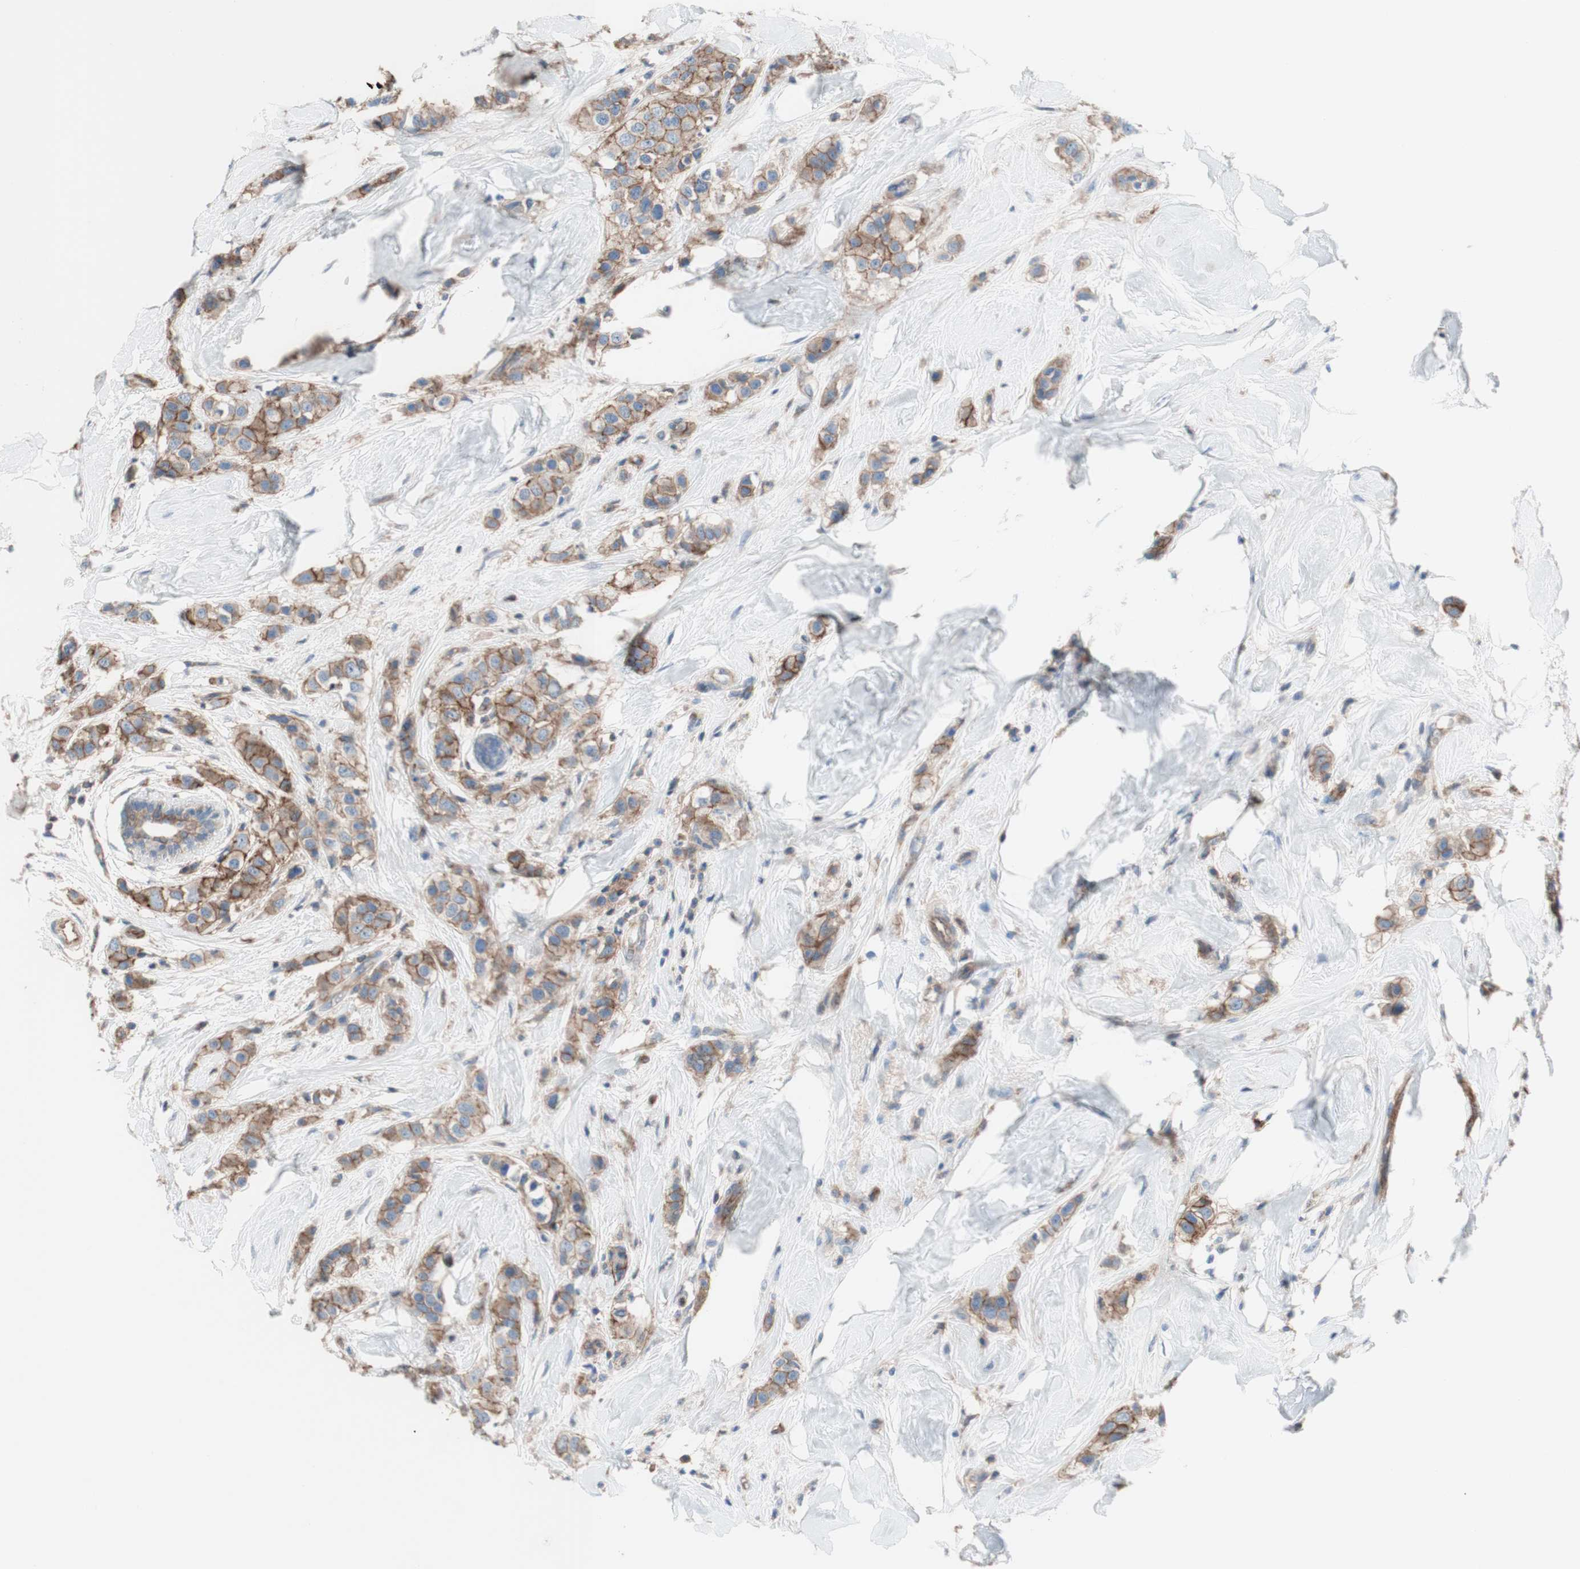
{"staining": {"intensity": "moderate", "quantity": ">75%", "location": "cytoplasmic/membranous"}, "tissue": "breast cancer", "cell_type": "Tumor cells", "image_type": "cancer", "snomed": [{"axis": "morphology", "description": "Normal tissue, NOS"}, {"axis": "morphology", "description": "Duct carcinoma"}, {"axis": "topography", "description": "Breast"}], "caption": "Breast cancer tissue shows moderate cytoplasmic/membranous expression in approximately >75% of tumor cells, visualized by immunohistochemistry.", "gene": "CD46", "patient": {"sex": "female", "age": 50}}